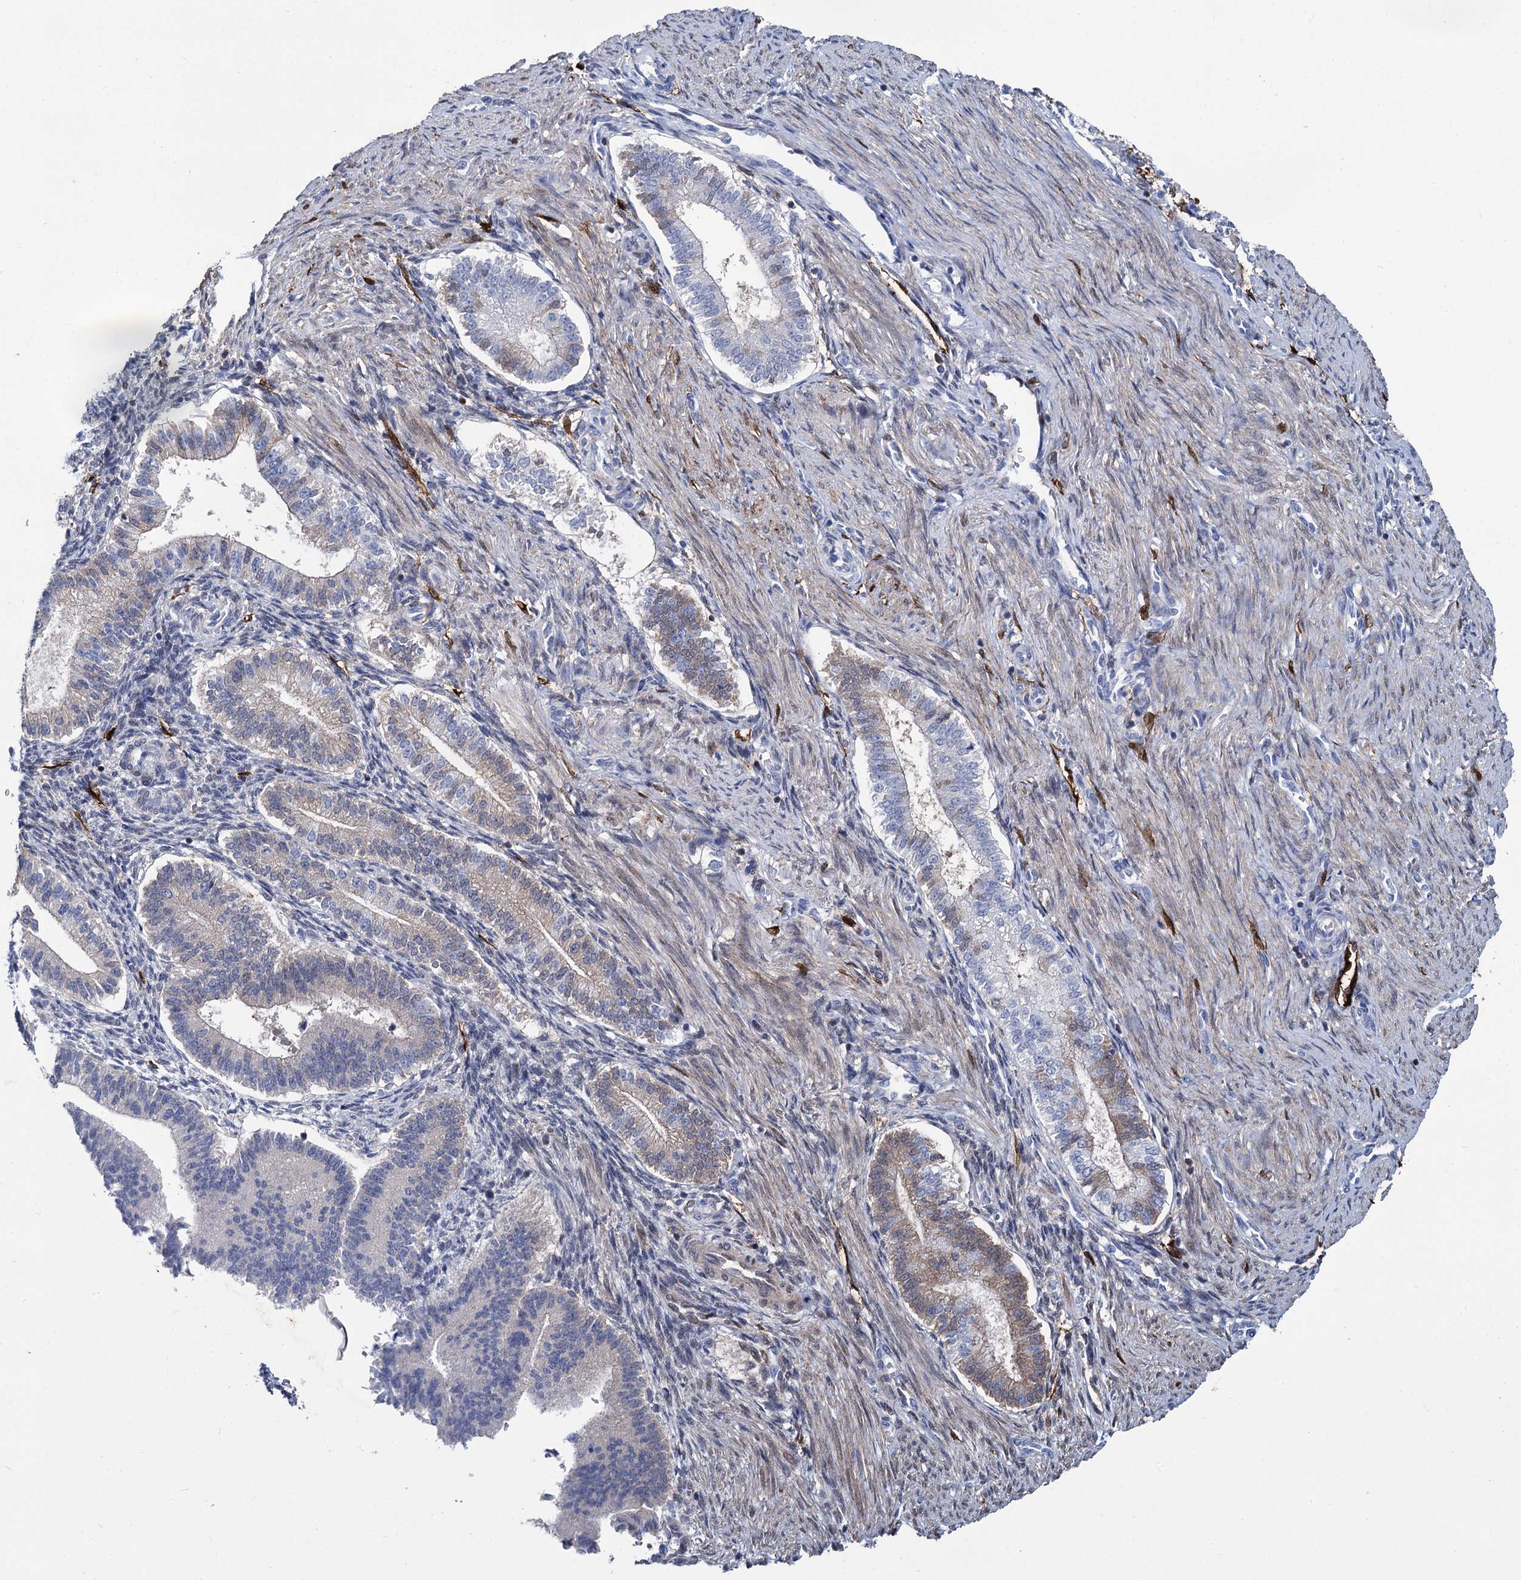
{"staining": {"intensity": "weak", "quantity": "<25%", "location": "cytoplasmic/membranous"}, "tissue": "endometrium", "cell_type": "Cells in endometrial stroma", "image_type": "normal", "snomed": [{"axis": "morphology", "description": "Normal tissue, NOS"}, {"axis": "topography", "description": "Endometrium"}], "caption": "This is a histopathology image of immunohistochemistry (IHC) staining of benign endometrium, which shows no staining in cells in endometrial stroma.", "gene": "FABP5", "patient": {"sex": "female", "age": 25}}